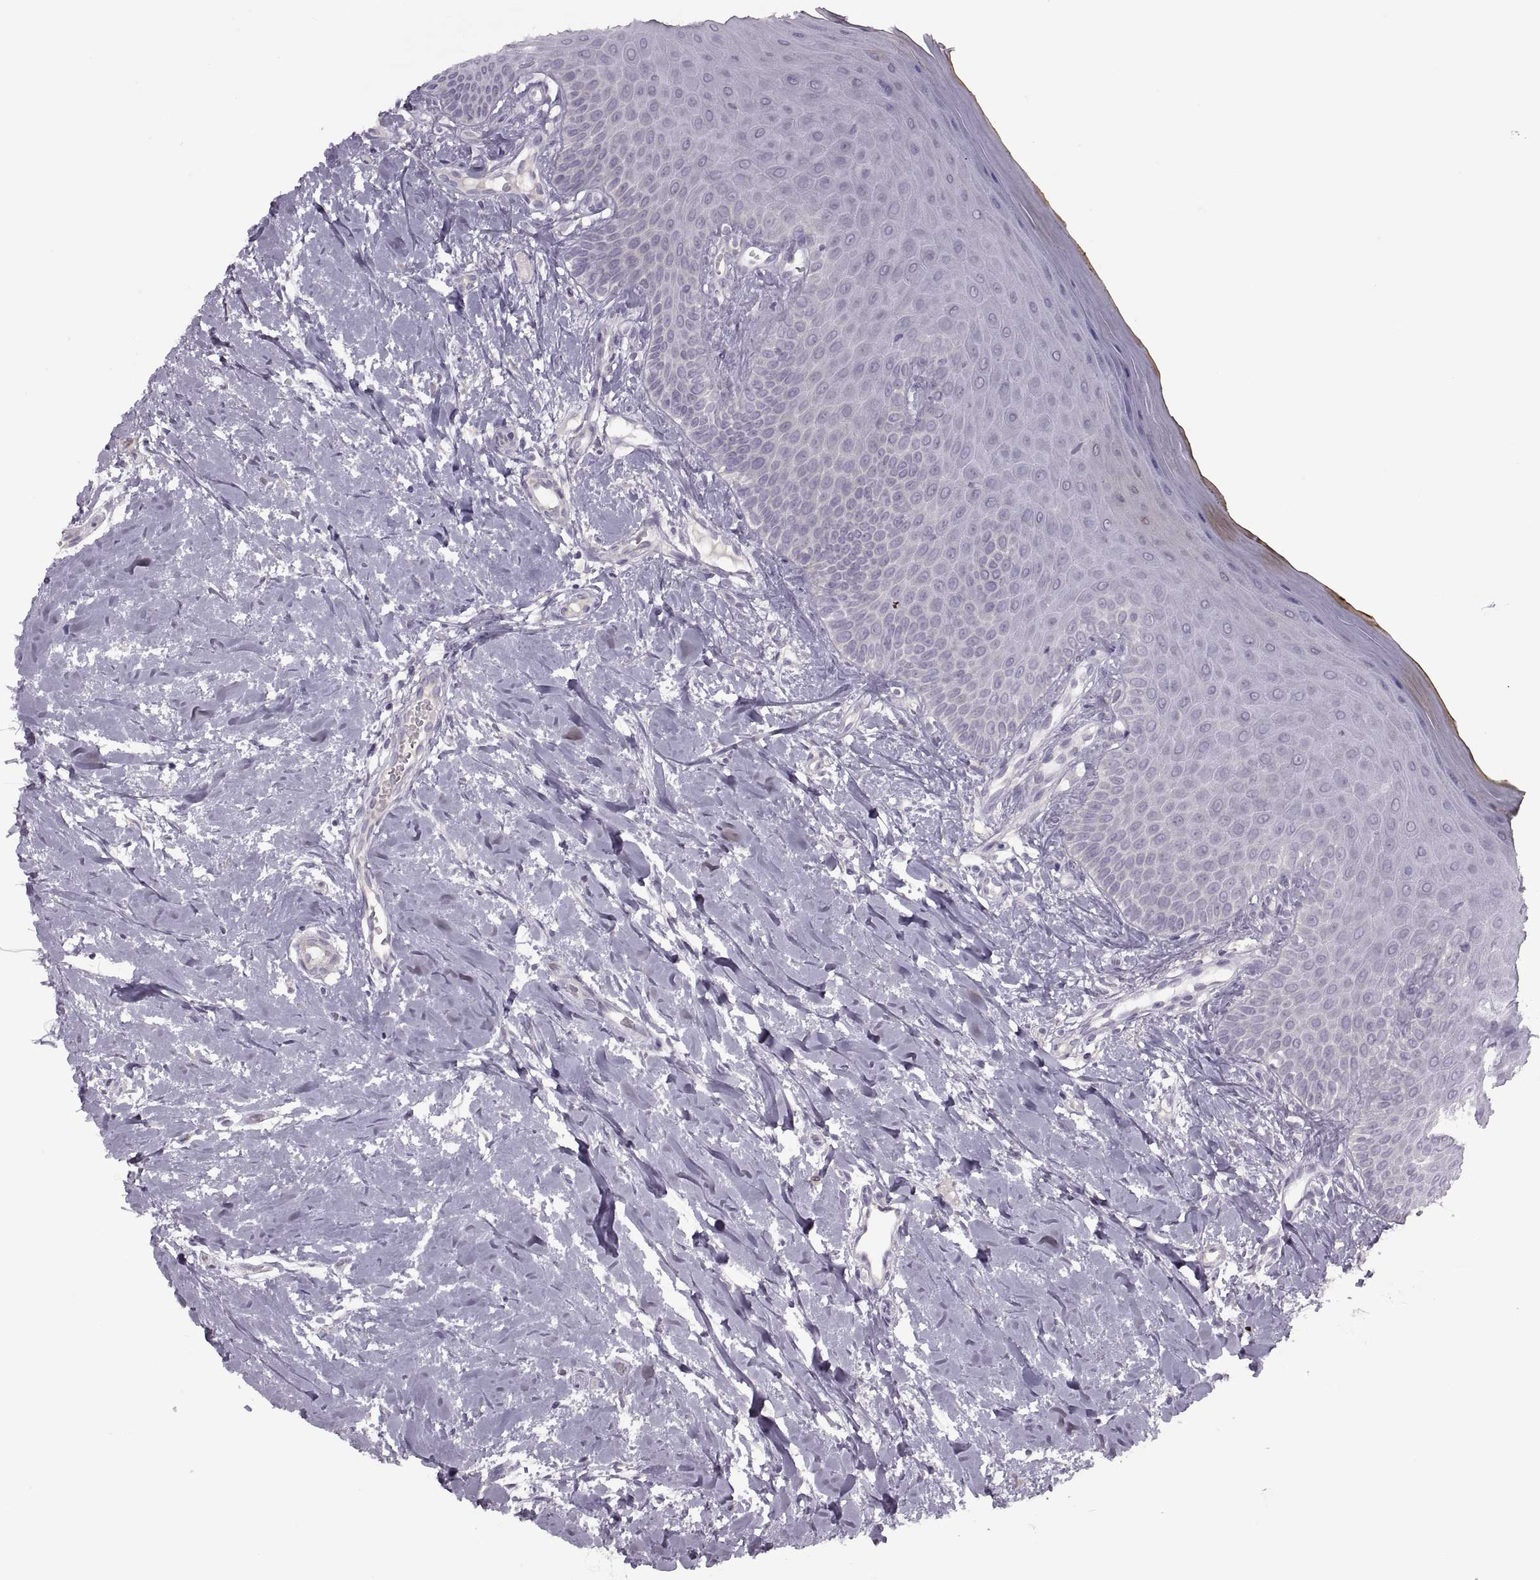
{"staining": {"intensity": "negative", "quantity": "none", "location": "none"}, "tissue": "oral mucosa", "cell_type": "Squamous epithelial cells", "image_type": "normal", "snomed": [{"axis": "morphology", "description": "Normal tissue, NOS"}, {"axis": "topography", "description": "Oral tissue"}], "caption": "Immunohistochemical staining of normal oral mucosa exhibits no significant expression in squamous epithelial cells.", "gene": "PIERCE1", "patient": {"sex": "female", "age": 43}}